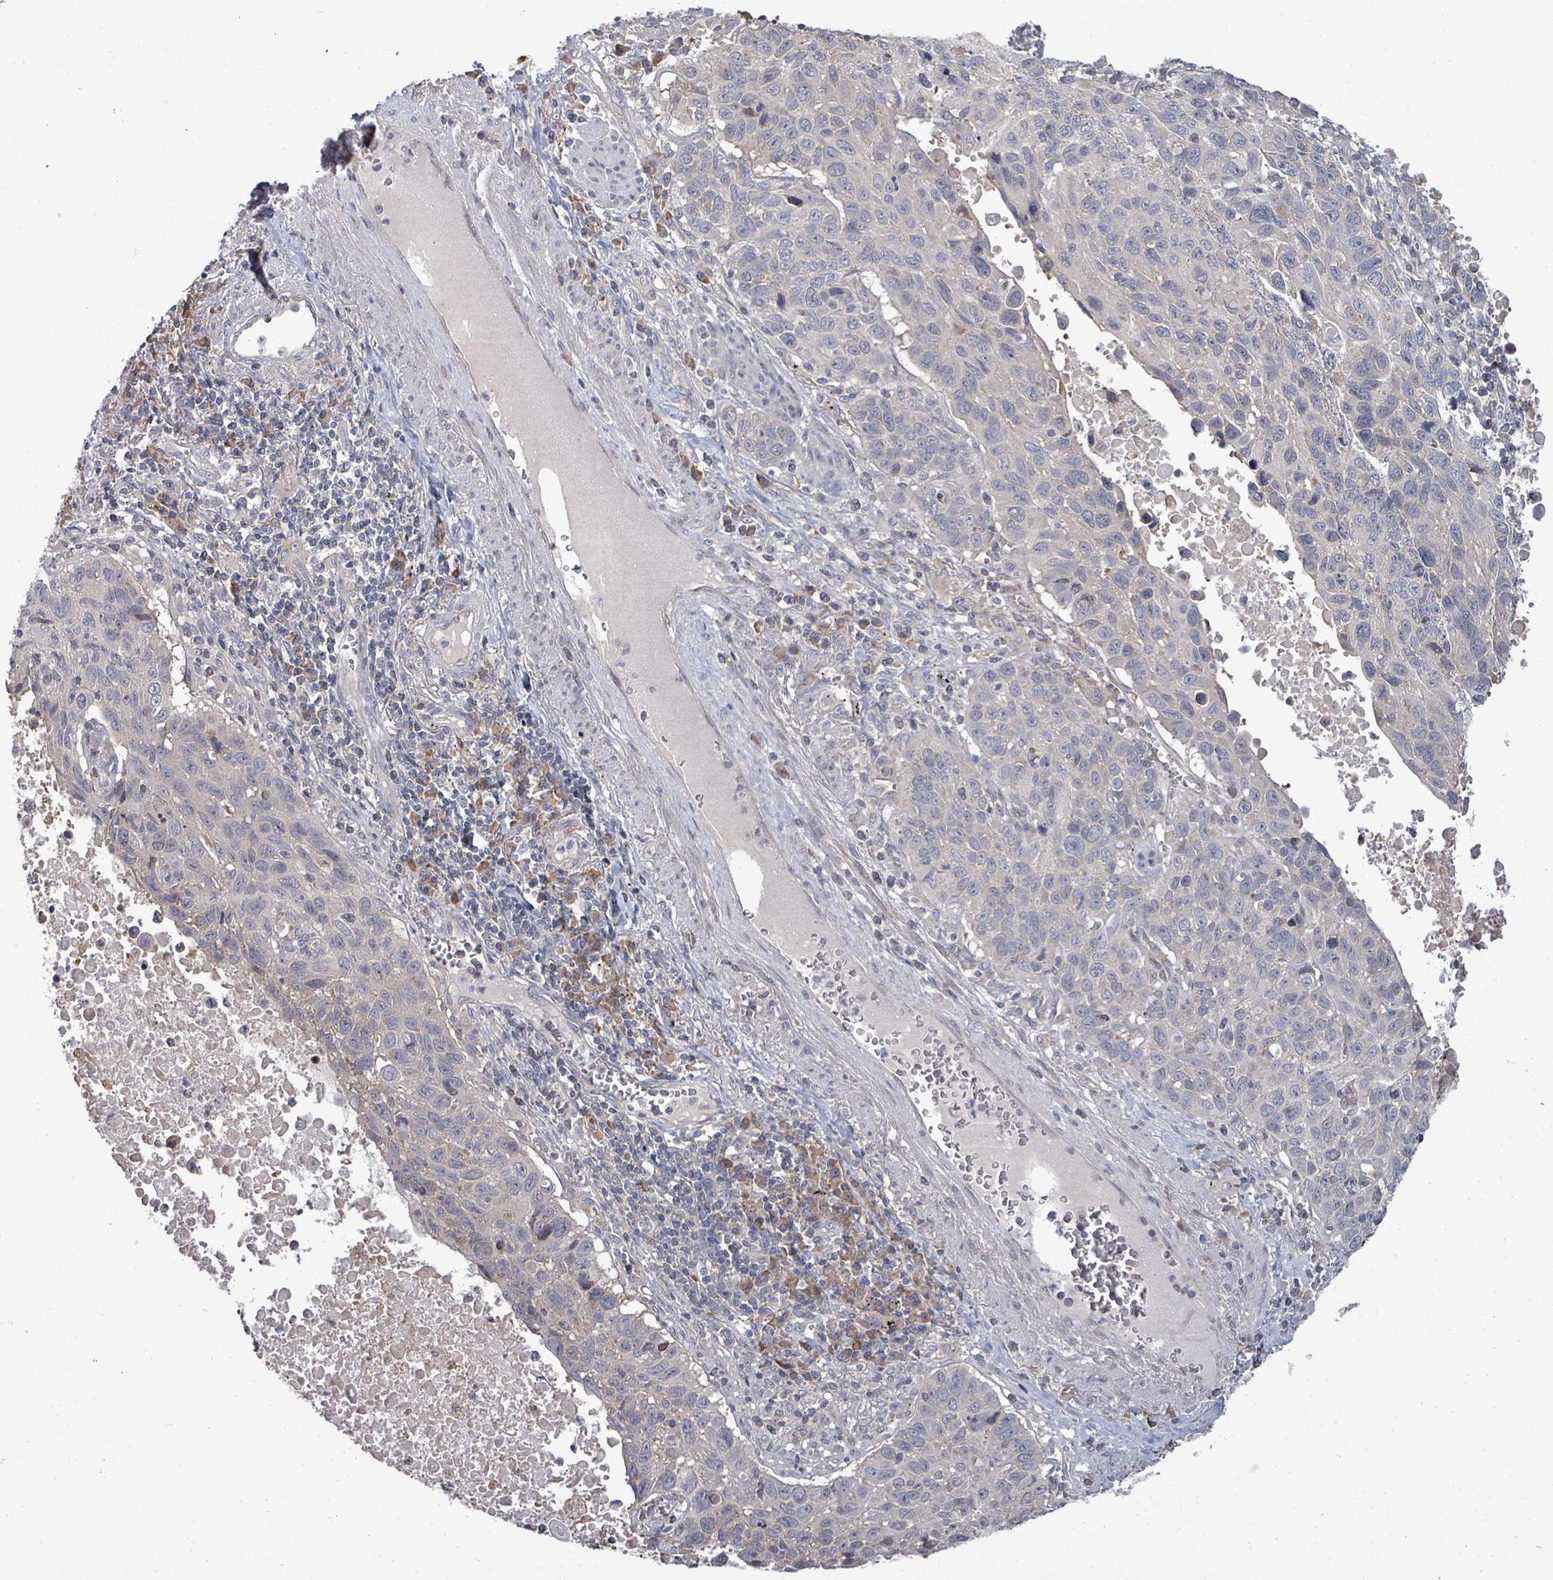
{"staining": {"intensity": "negative", "quantity": "none", "location": "none"}, "tissue": "lung cancer", "cell_type": "Tumor cells", "image_type": "cancer", "snomed": [{"axis": "morphology", "description": "Squamous cell carcinoma, NOS"}, {"axis": "topography", "description": "Lung"}], "caption": "An image of lung cancer stained for a protein displays no brown staining in tumor cells.", "gene": "POMGNT2", "patient": {"sex": "male", "age": 66}}